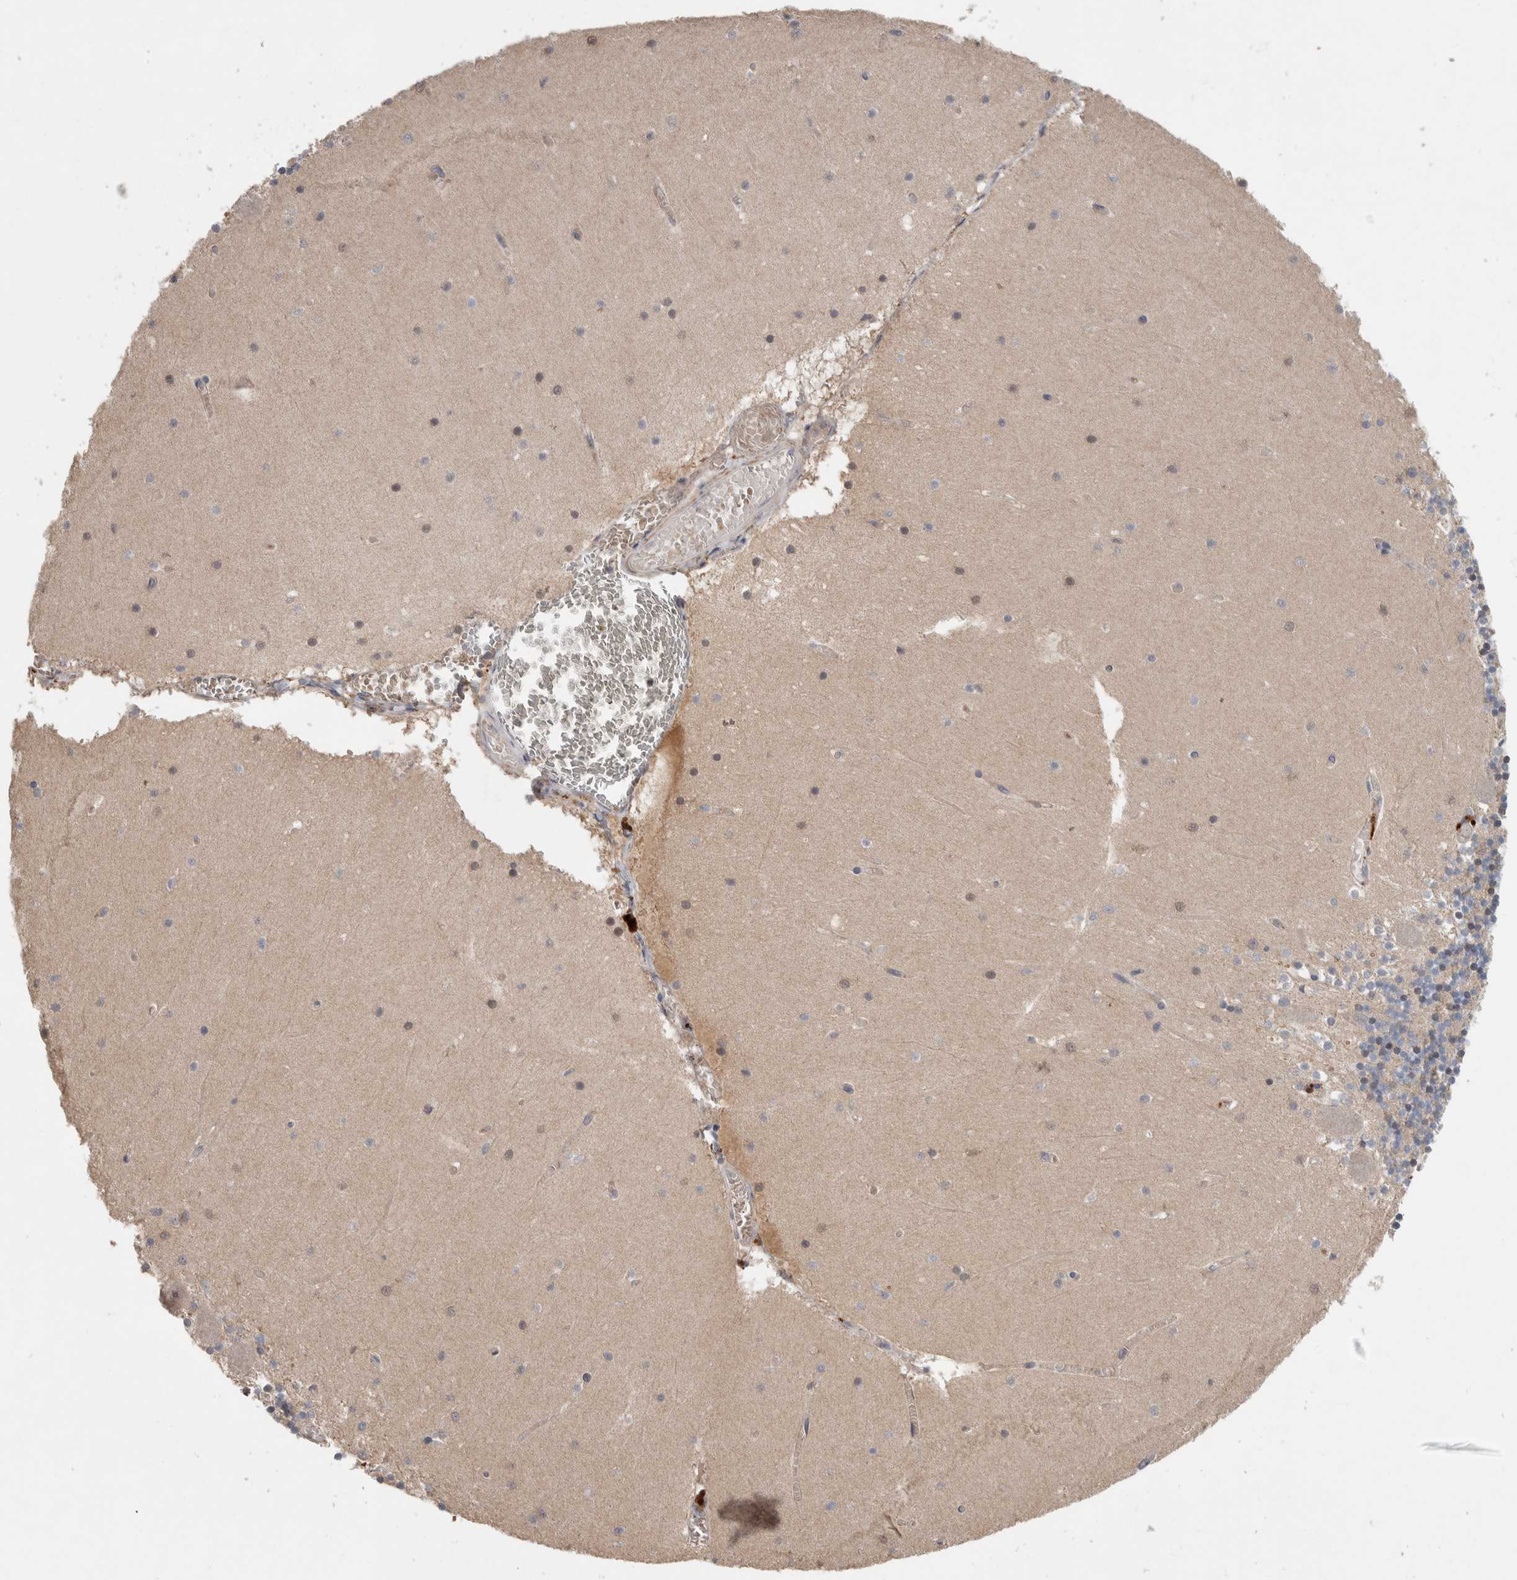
{"staining": {"intensity": "negative", "quantity": "none", "location": "none"}, "tissue": "cerebellum", "cell_type": "Cells in granular layer", "image_type": "normal", "snomed": [{"axis": "morphology", "description": "Normal tissue, NOS"}, {"axis": "topography", "description": "Cerebellum"}], "caption": "Immunohistochemical staining of normal human cerebellum reveals no significant expression in cells in granular layer.", "gene": "CHRM3", "patient": {"sex": "female", "age": 28}}